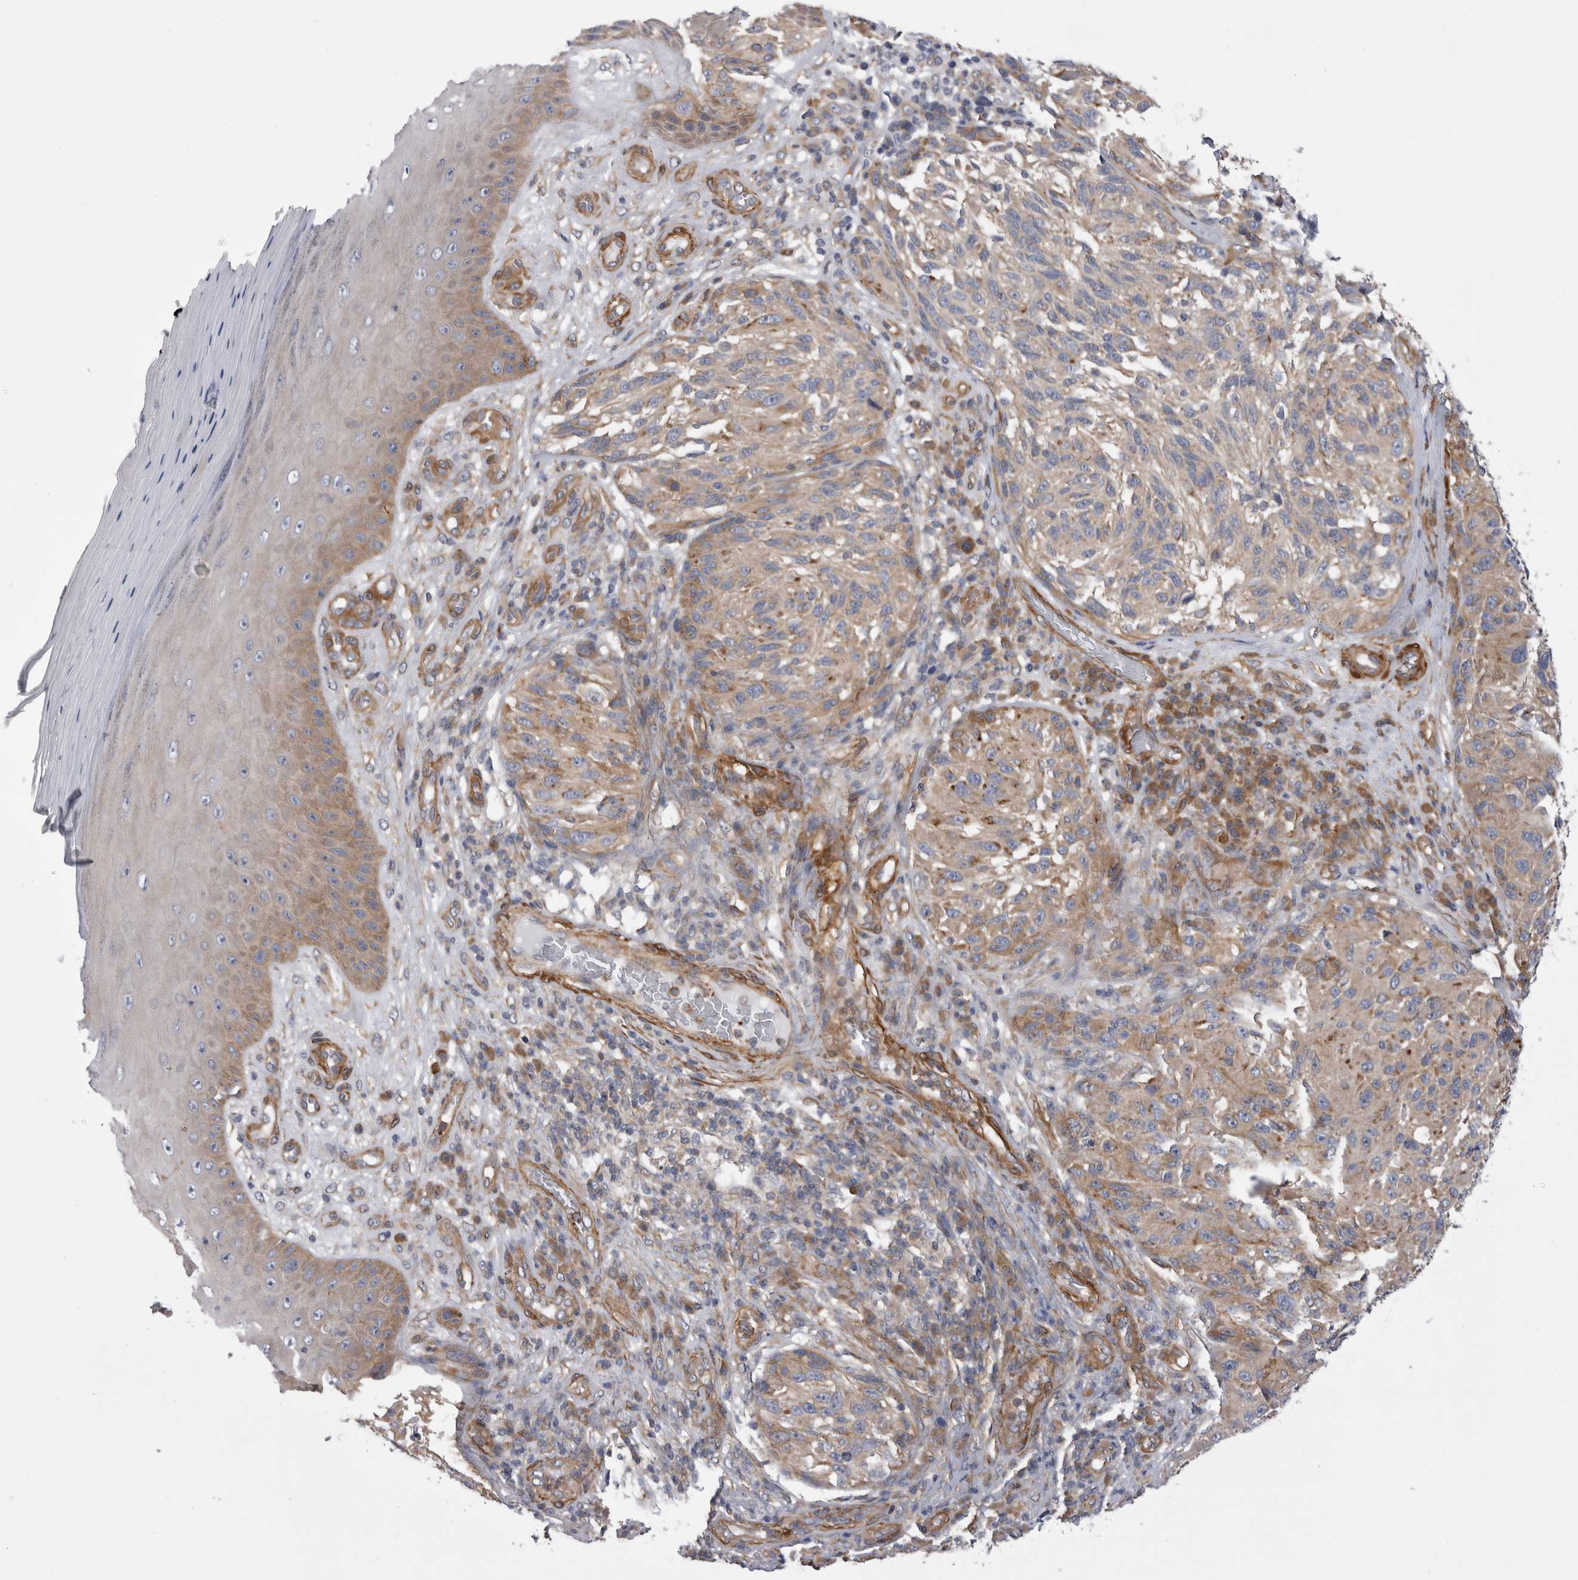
{"staining": {"intensity": "weak", "quantity": "25%-75%", "location": "cytoplasmic/membranous"}, "tissue": "melanoma", "cell_type": "Tumor cells", "image_type": "cancer", "snomed": [{"axis": "morphology", "description": "Malignant melanoma, NOS"}, {"axis": "topography", "description": "Skin"}], "caption": "Immunohistochemistry (IHC) (DAB (3,3'-diaminobenzidine)) staining of melanoma demonstrates weak cytoplasmic/membranous protein staining in approximately 25%-75% of tumor cells.", "gene": "EPRS1", "patient": {"sex": "female", "age": 73}}